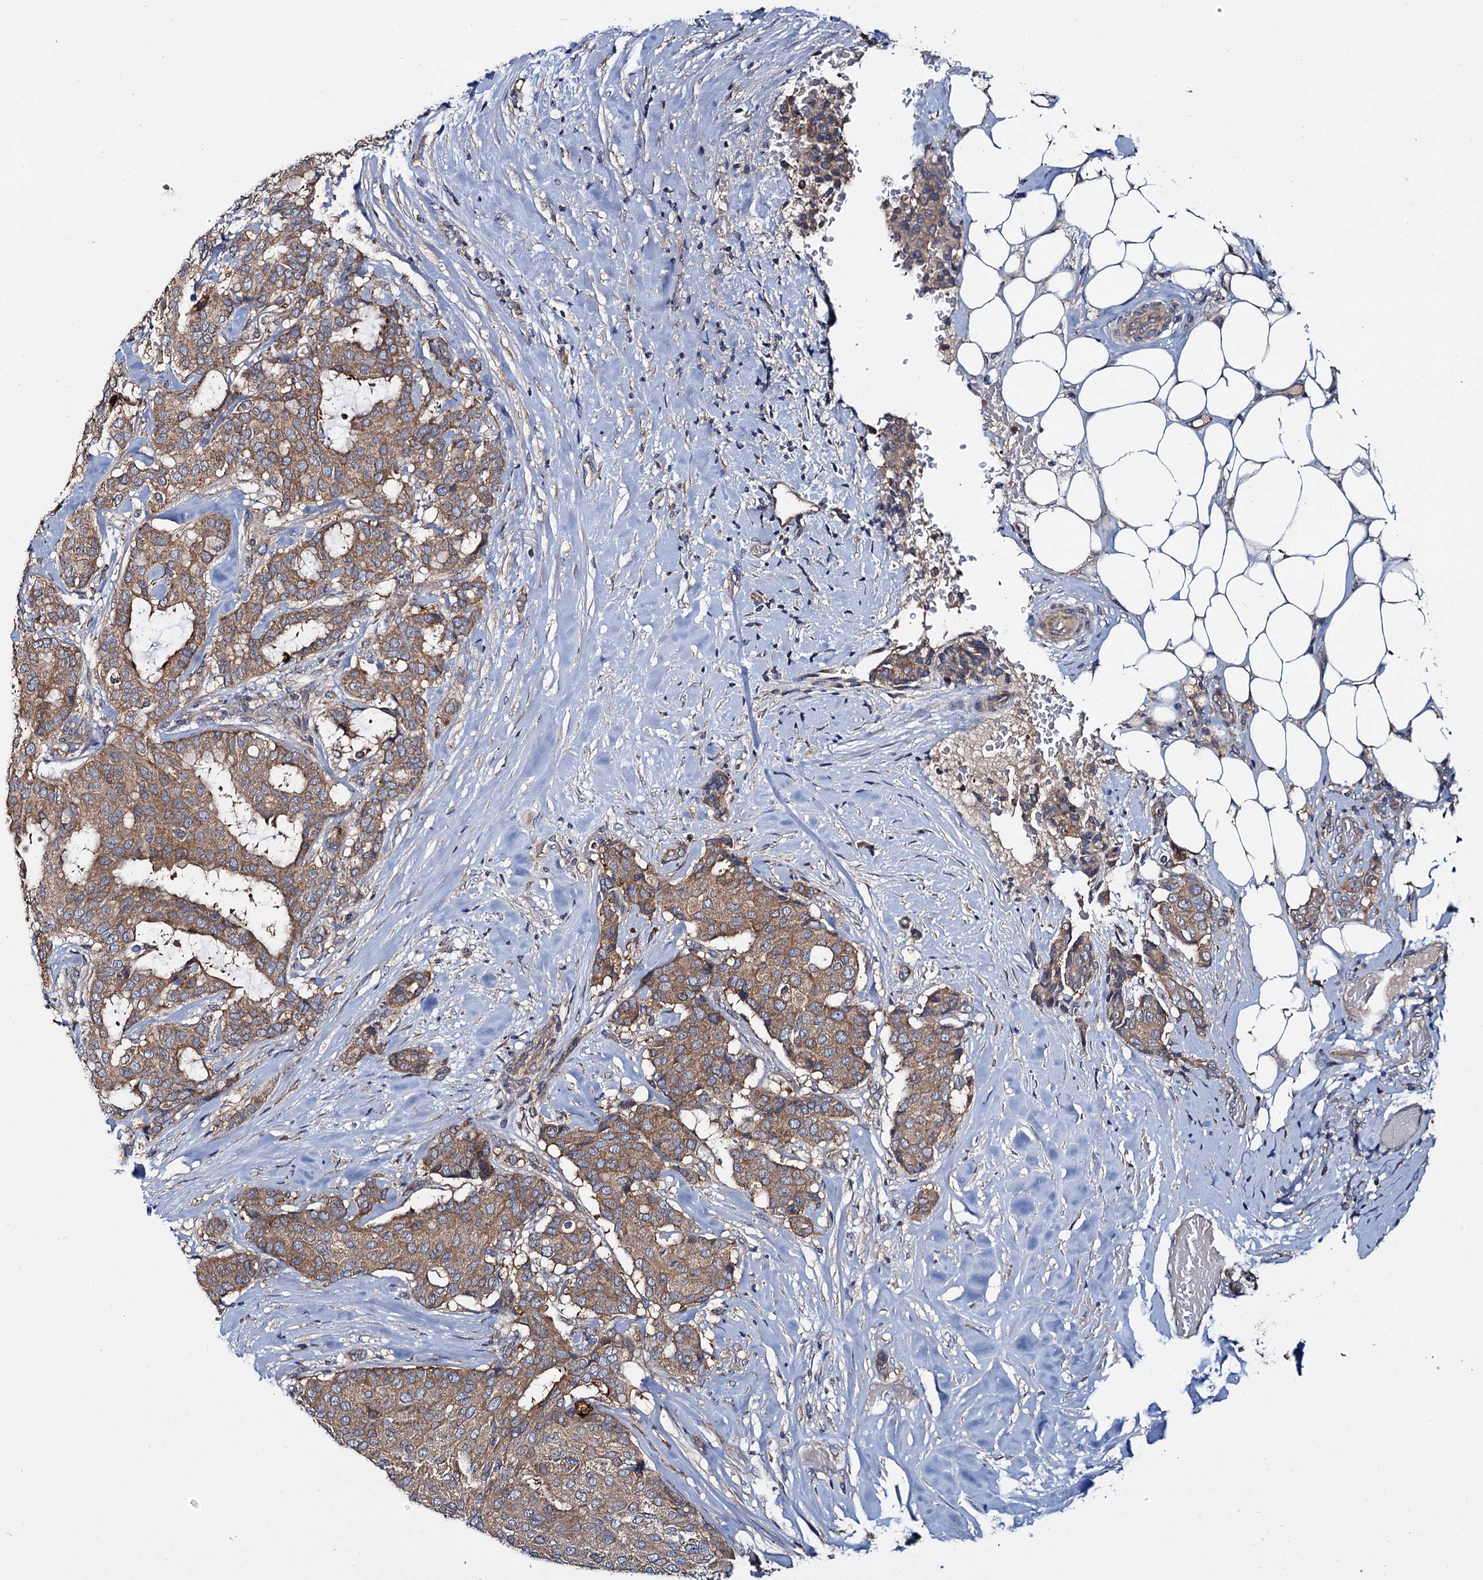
{"staining": {"intensity": "moderate", "quantity": ">75%", "location": "cytoplasmic/membranous"}, "tissue": "breast cancer", "cell_type": "Tumor cells", "image_type": "cancer", "snomed": [{"axis": "morphology", "description": "Duct carcinoma"}, {"axis": "topography", "description": "Breast"}], "caption": "Breast cancer tissue demonstrates moderate cytoplasmic/membranous staining in approximately >75% of tumor cells, visualized by immunohistochemistry. (DAB = brown stain, brightfield microscopy at high magnification).", "gene": "CEP192", "patient": {"sex": "female", "age": 75}}